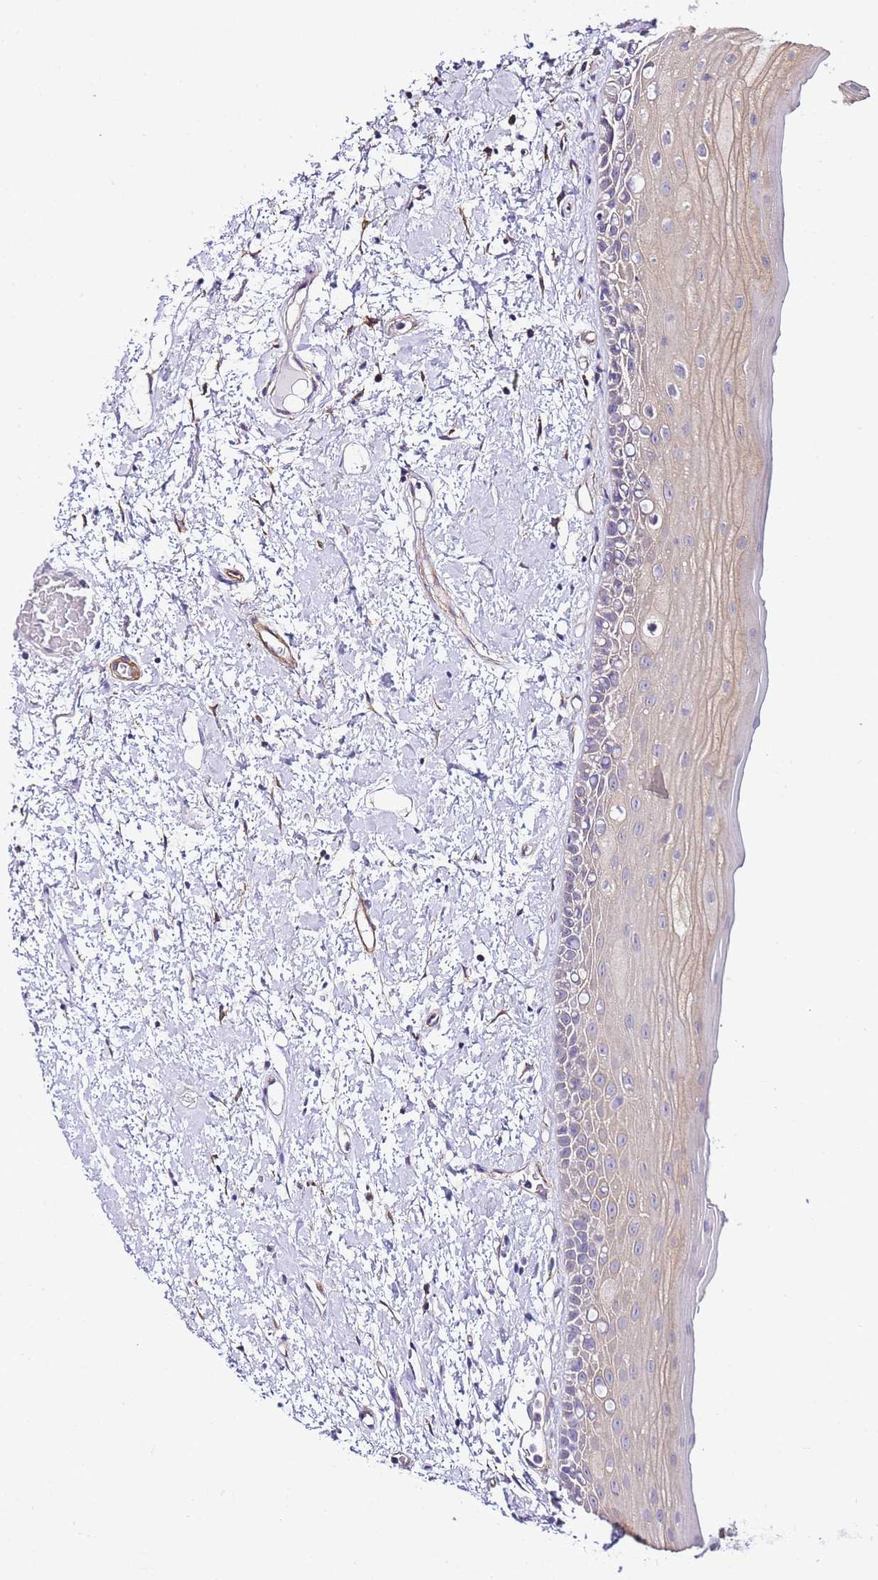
{"staining": {"intensity": "weak", "quantity": "<25%", "location": "cytoplasmic/membranous"}, "tissue": "oral mucosa", "cell_type": "Squamous epithelial cells", "image_type": "normal", "snomed": [{"axis": "morphology", "description": "Normal tissue, NOS"}, {"axis": "topography", "description": "Oral tissue"}], "caption": "Immunohistochemistry of unremarkable oral mucosa exhibits no staining in squamous epithelial cells.", "gene": "PDCD7", "patient": {"sex": "female", "age": 76}}